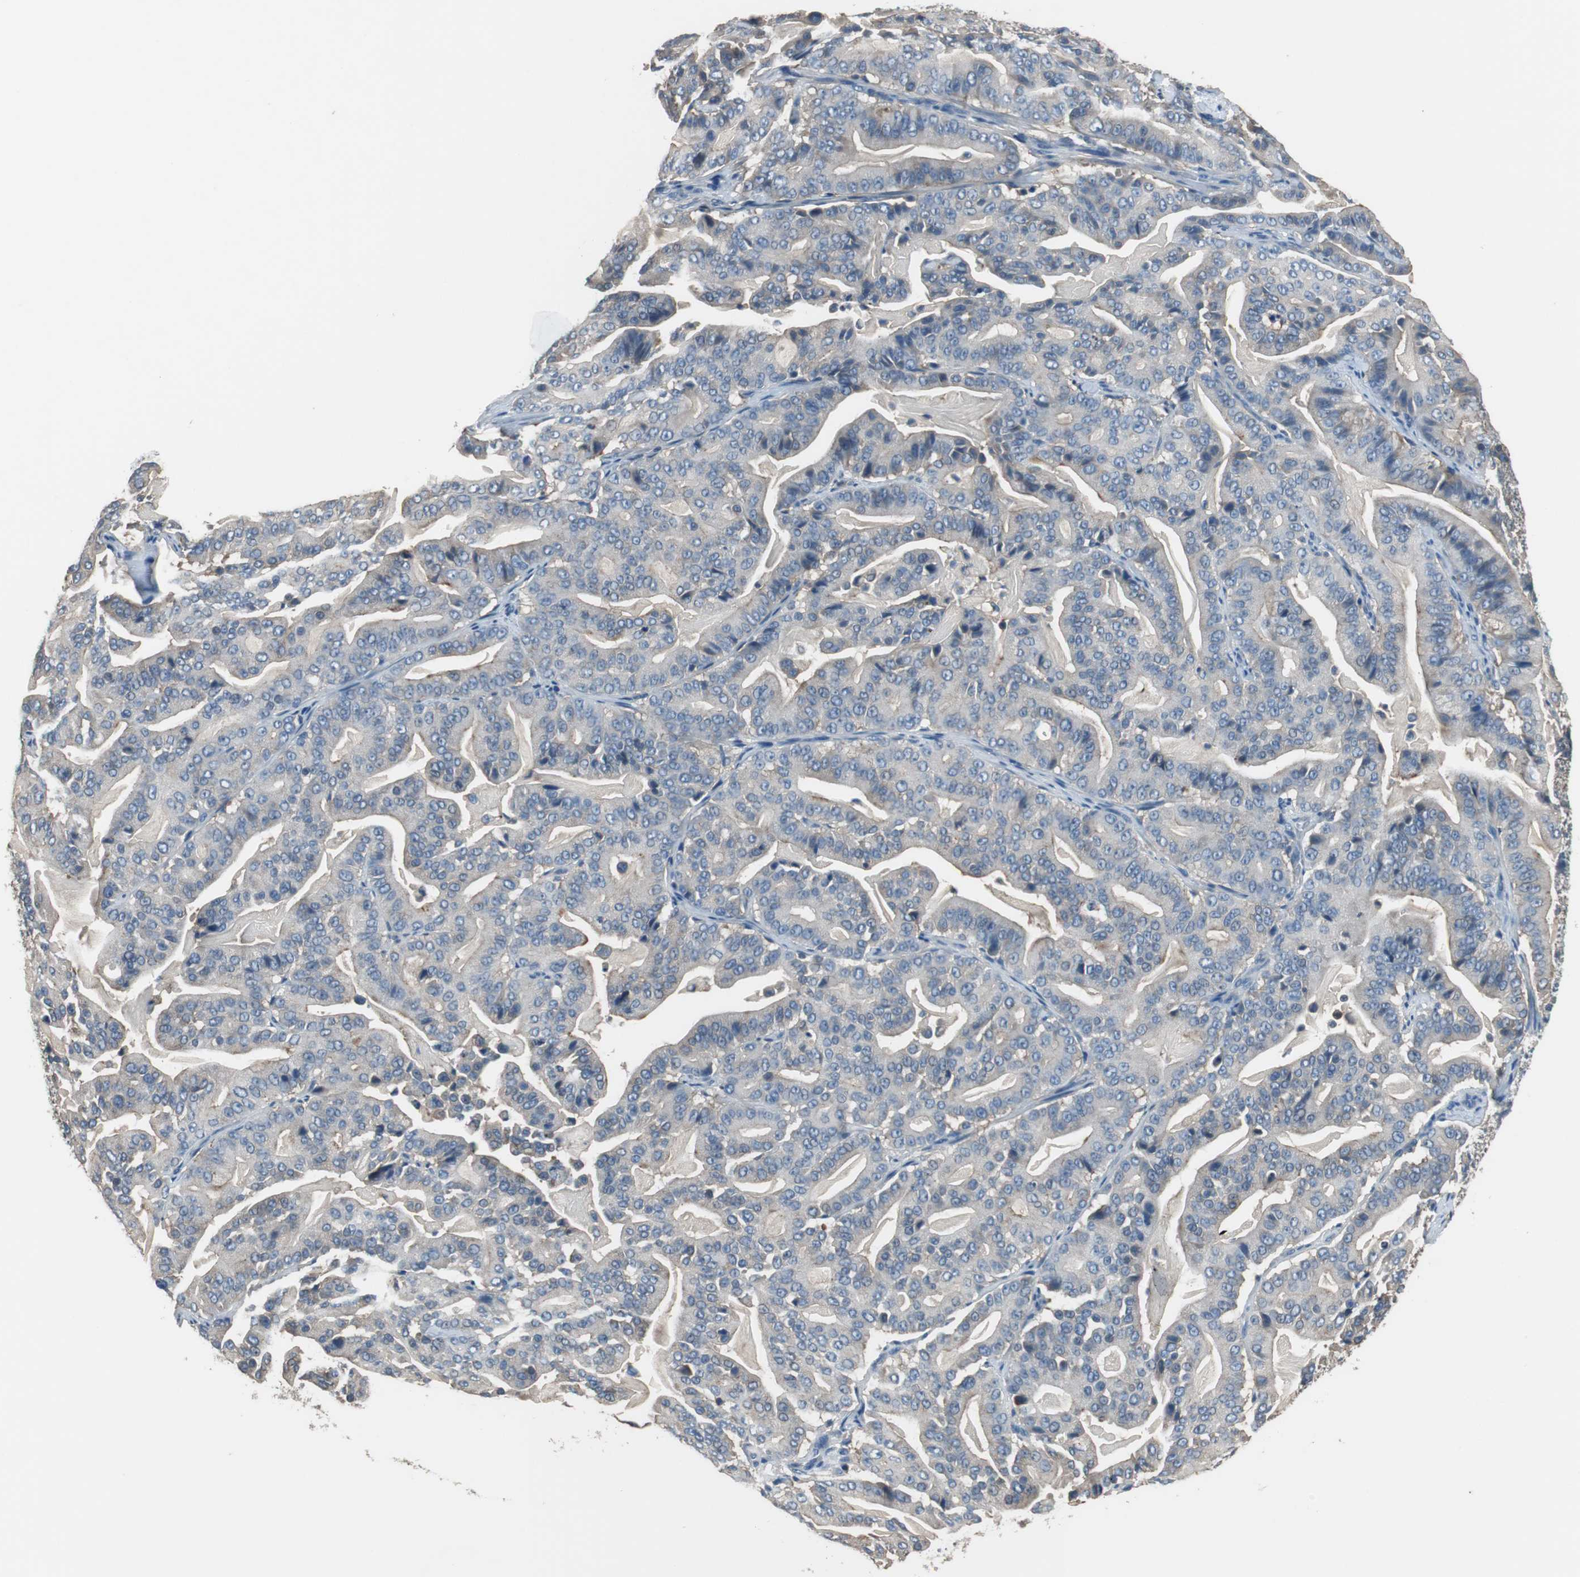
{"staining": {"intensity": "weak", "quantity": "<25%", "location": "cytoplasmic/membranous"}, "tissue": "pancreatic cancer", "cell_type": "Tumor cells", "image_type": "cancer", "snomed": [{"axis": "morphology", "description": "Adenocarcinoma, NOS"}, {"axis": "topography", "description": "Pancreas"}], "caption": "Immunohistochemical staining of pancreatic cancer (adenocarcinoma) exhibits no significant positivity in tumor cells. (DAB (3,3'-diaminobenzidine) IHC, high magnification).", "gene": "PRKCA", "patient": {"sex": "male", "age": 63}}